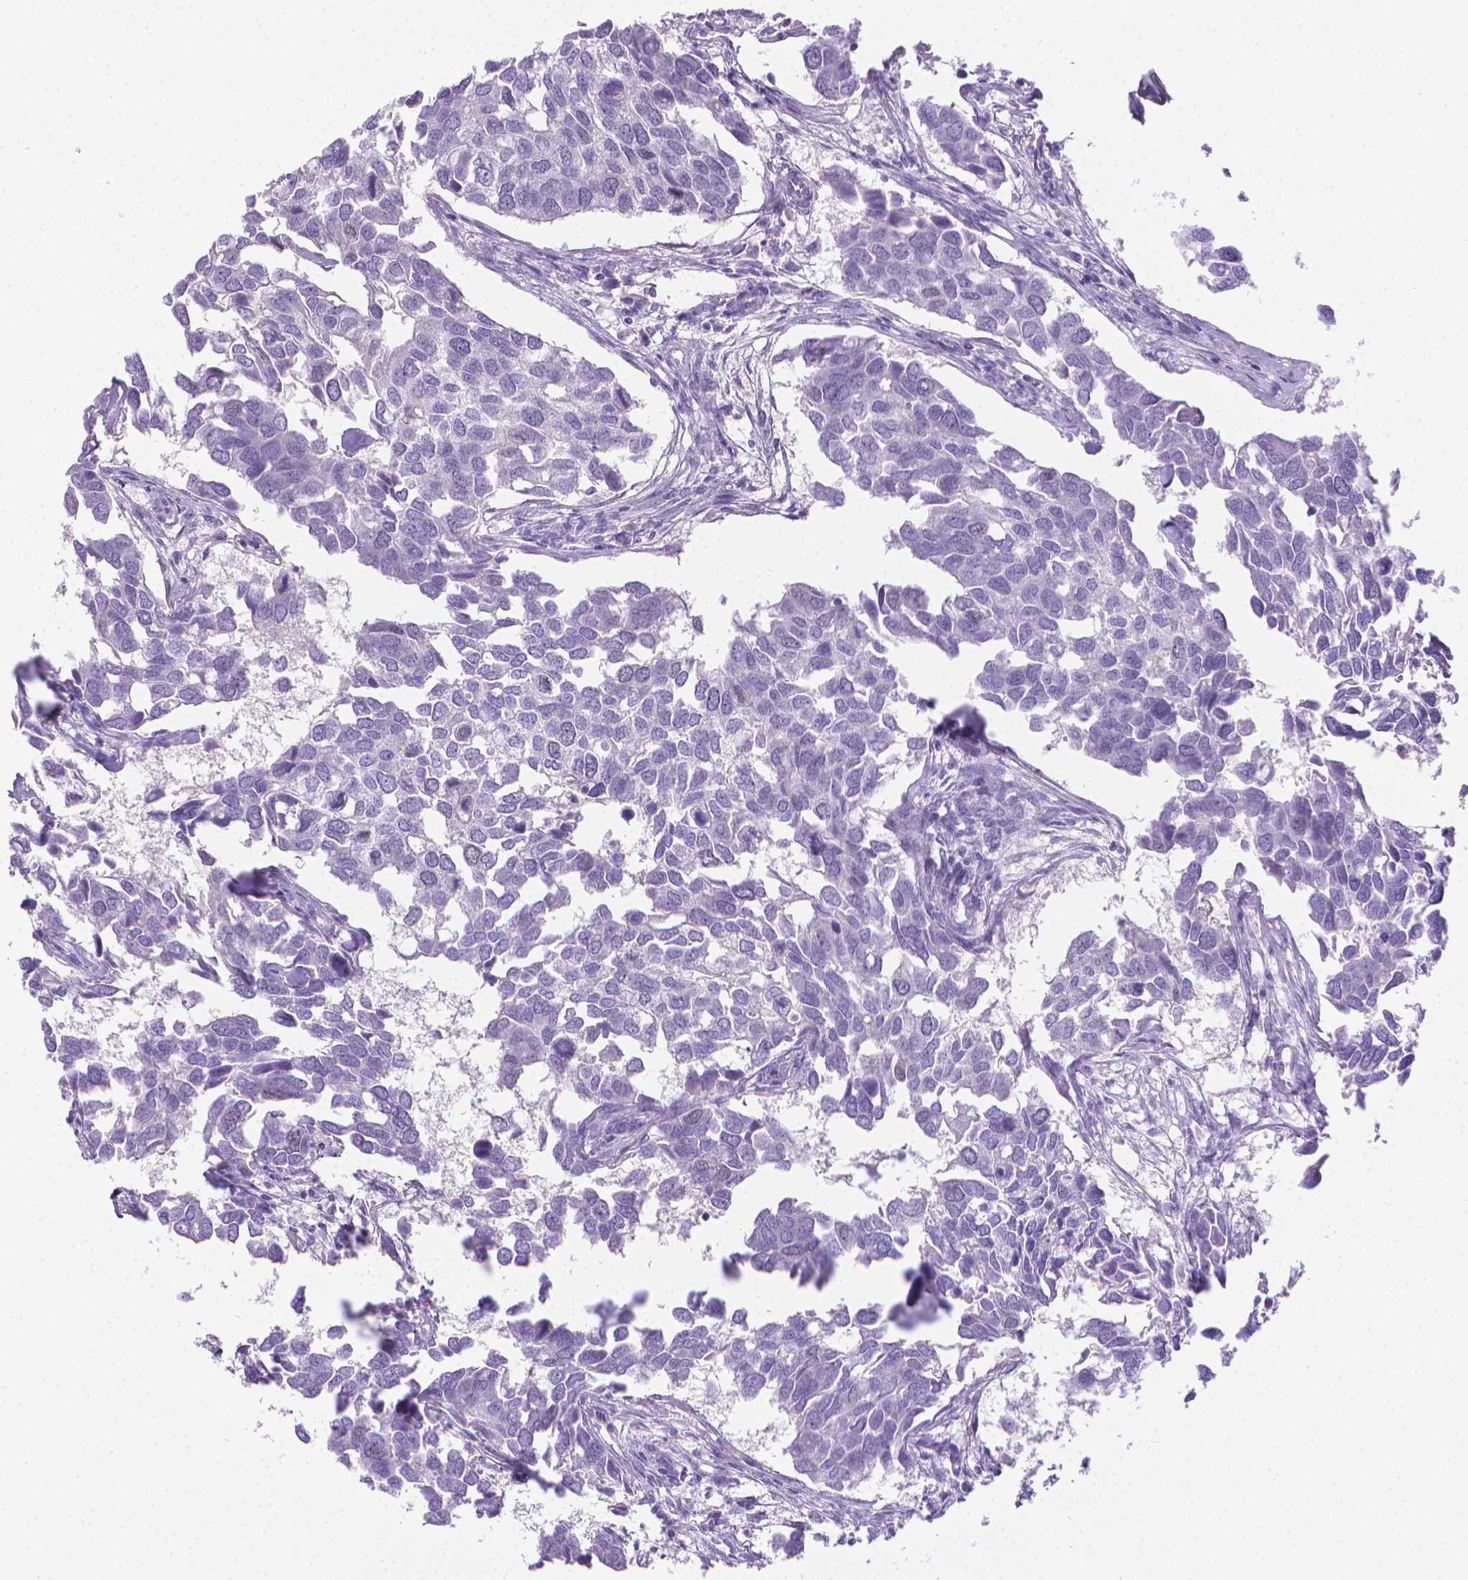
{"staining": {"intensity": "negative", "quantity": "none", "location": "none"}, "tissue": "breast cancer", "cell_type": "Tumor cells", "image_type": "cancer", "snomed": [{"axis": "morphology", "description": "Duct carcinoma"}, {"axis": "topography", "description": "Breast"}], "caption": "IHC photomicrograph of neoplastic tissue: invasive ductal carcinoma (breast) stained with DAB (3,3'-diaminobenzidine) displays no significant protein staining in tumor cells.", "gene": "SPAG6", "patient": {"sex": "female", "age": 83}}